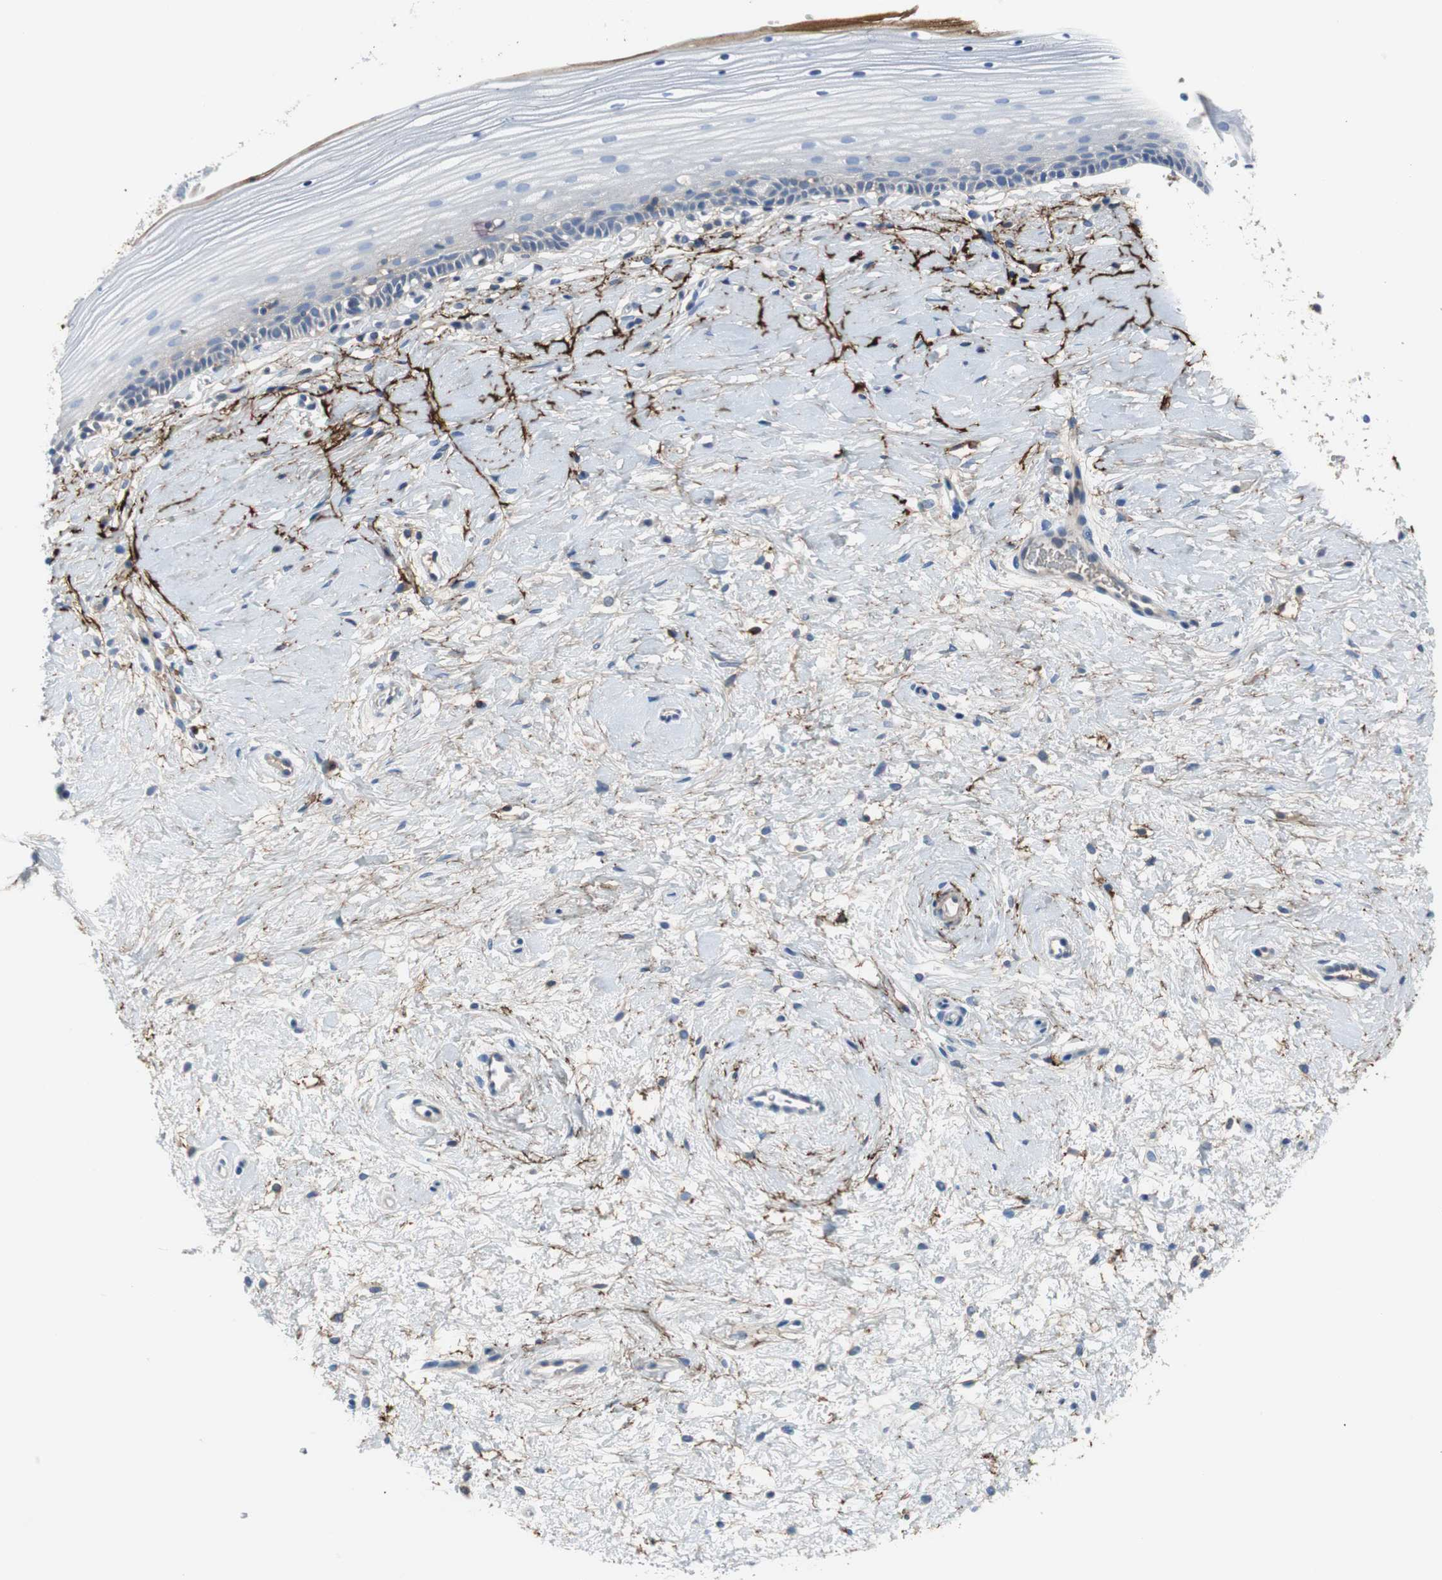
{"staining": {"intensity": "moderate", "quantity": "<25%", "location": "cytoplasmic/membranous,nuclear"}, "tissue": "cervix", "cell_type": "Glandular cells", "image_type": "normal", "snomed": [{"axis": "morphology", "description": "Normal tissue, NOS"}, {"axis": "topography", "description": "Cervix"}], "caption": "Immunohistochemistry (DAB) staining of benign human cervix exhibits moderate cytoplasmic/membranous,nuclear protein staining in approximately <25% of glandular cells.", "gene": "APCS", "patient": {"sex": "female", "age": 39}}